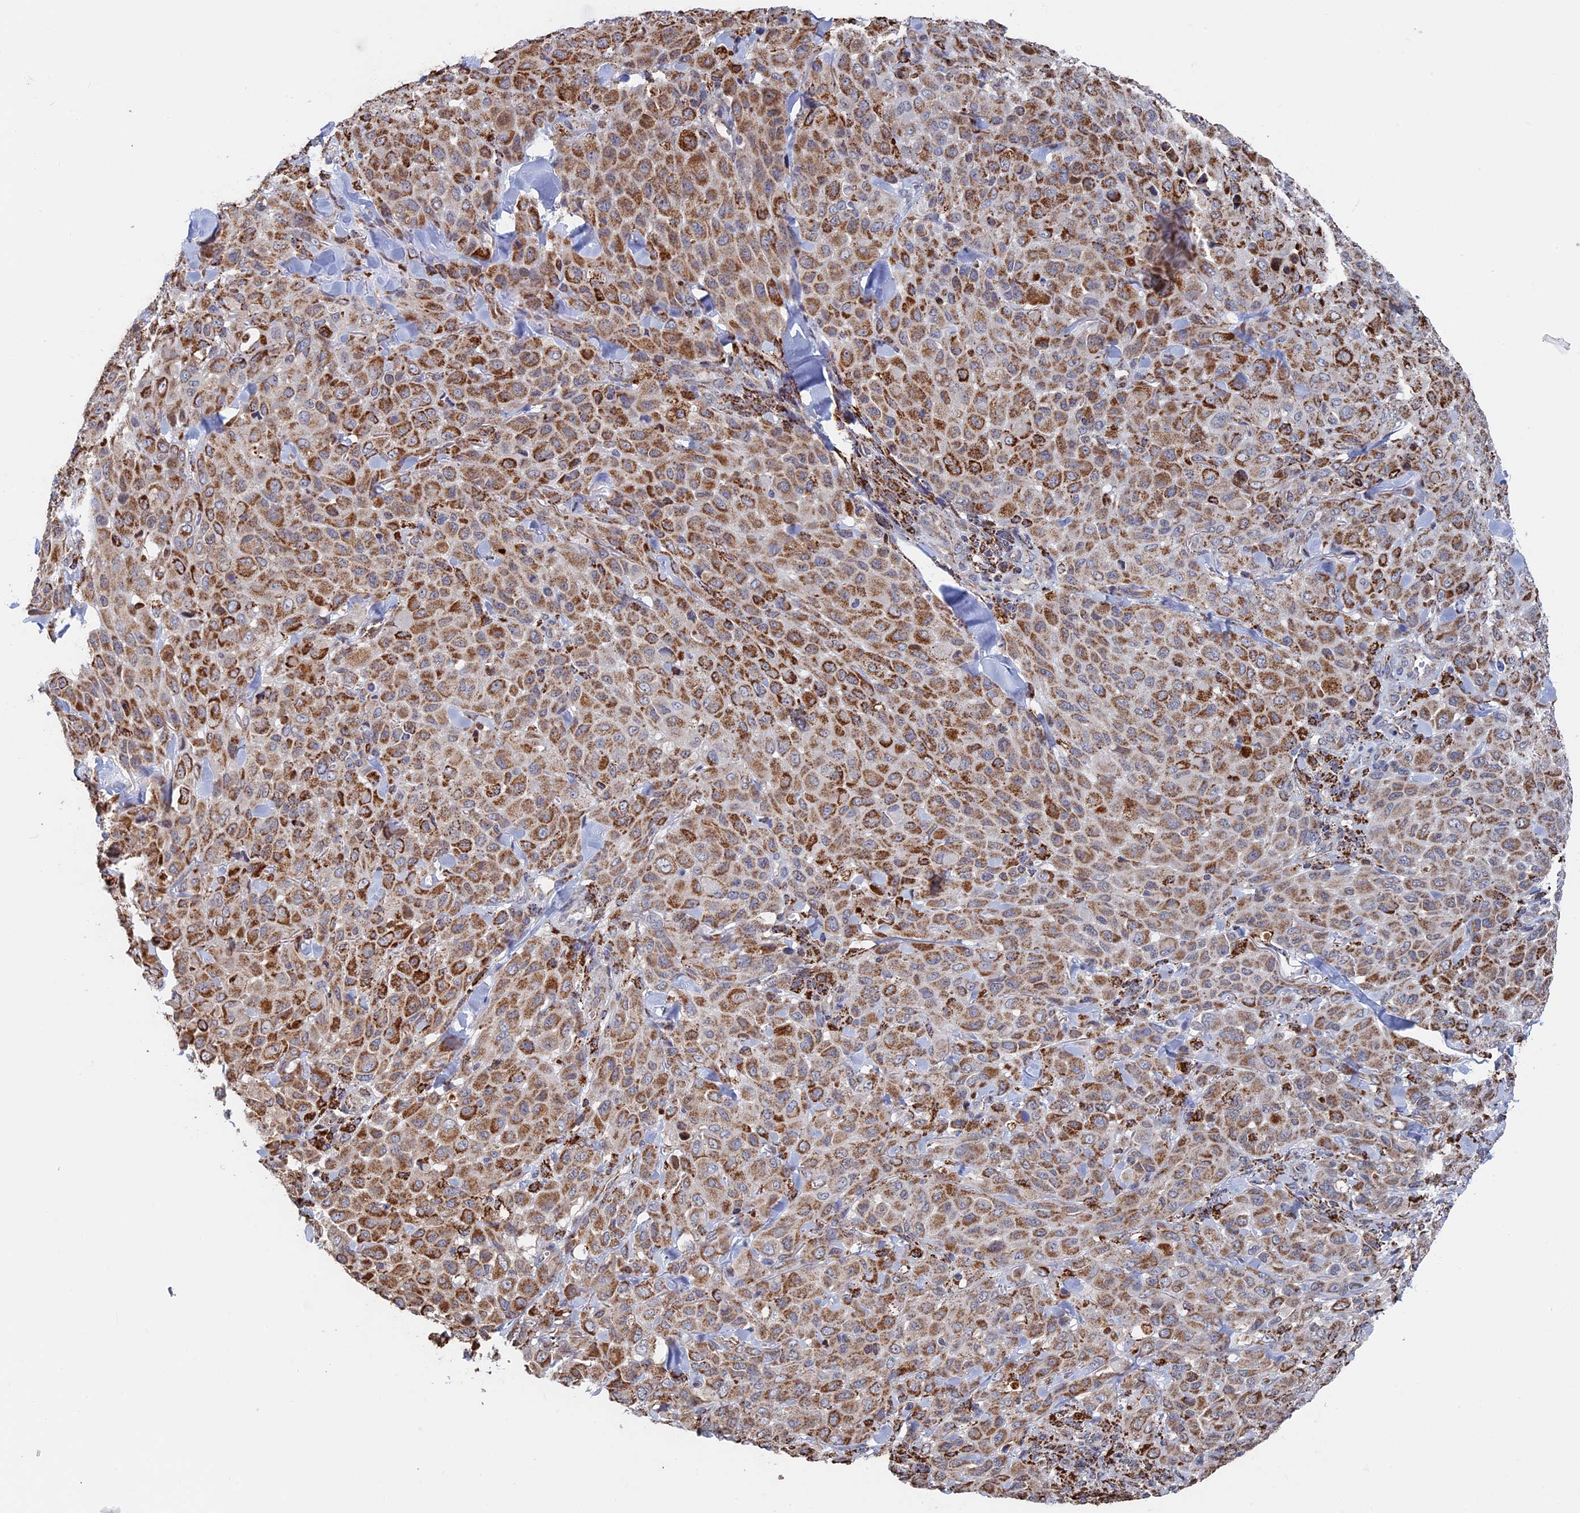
{"staining": {"intensity": "moderate", "quantity": ">75%", "location": "cytoplasmic/membranous"}, "tissue": "melanoma", "cell_type": "Tumor cells", "image_type": "cancer", "snomed": [{"axis": "morphology", "description": "Malignant melanoma, Metastatic site"}, {"axis": "topography", "description": "Skin"}], "caption": "Brown immunohistochemical staining in malignant melanoma (metastatic site) reveals moderate cytoplasmic/membranous expression in approximately >75% of tumor cells.", "gene": "SEC24D", "patient": {"sex": "female", "age": 81}}